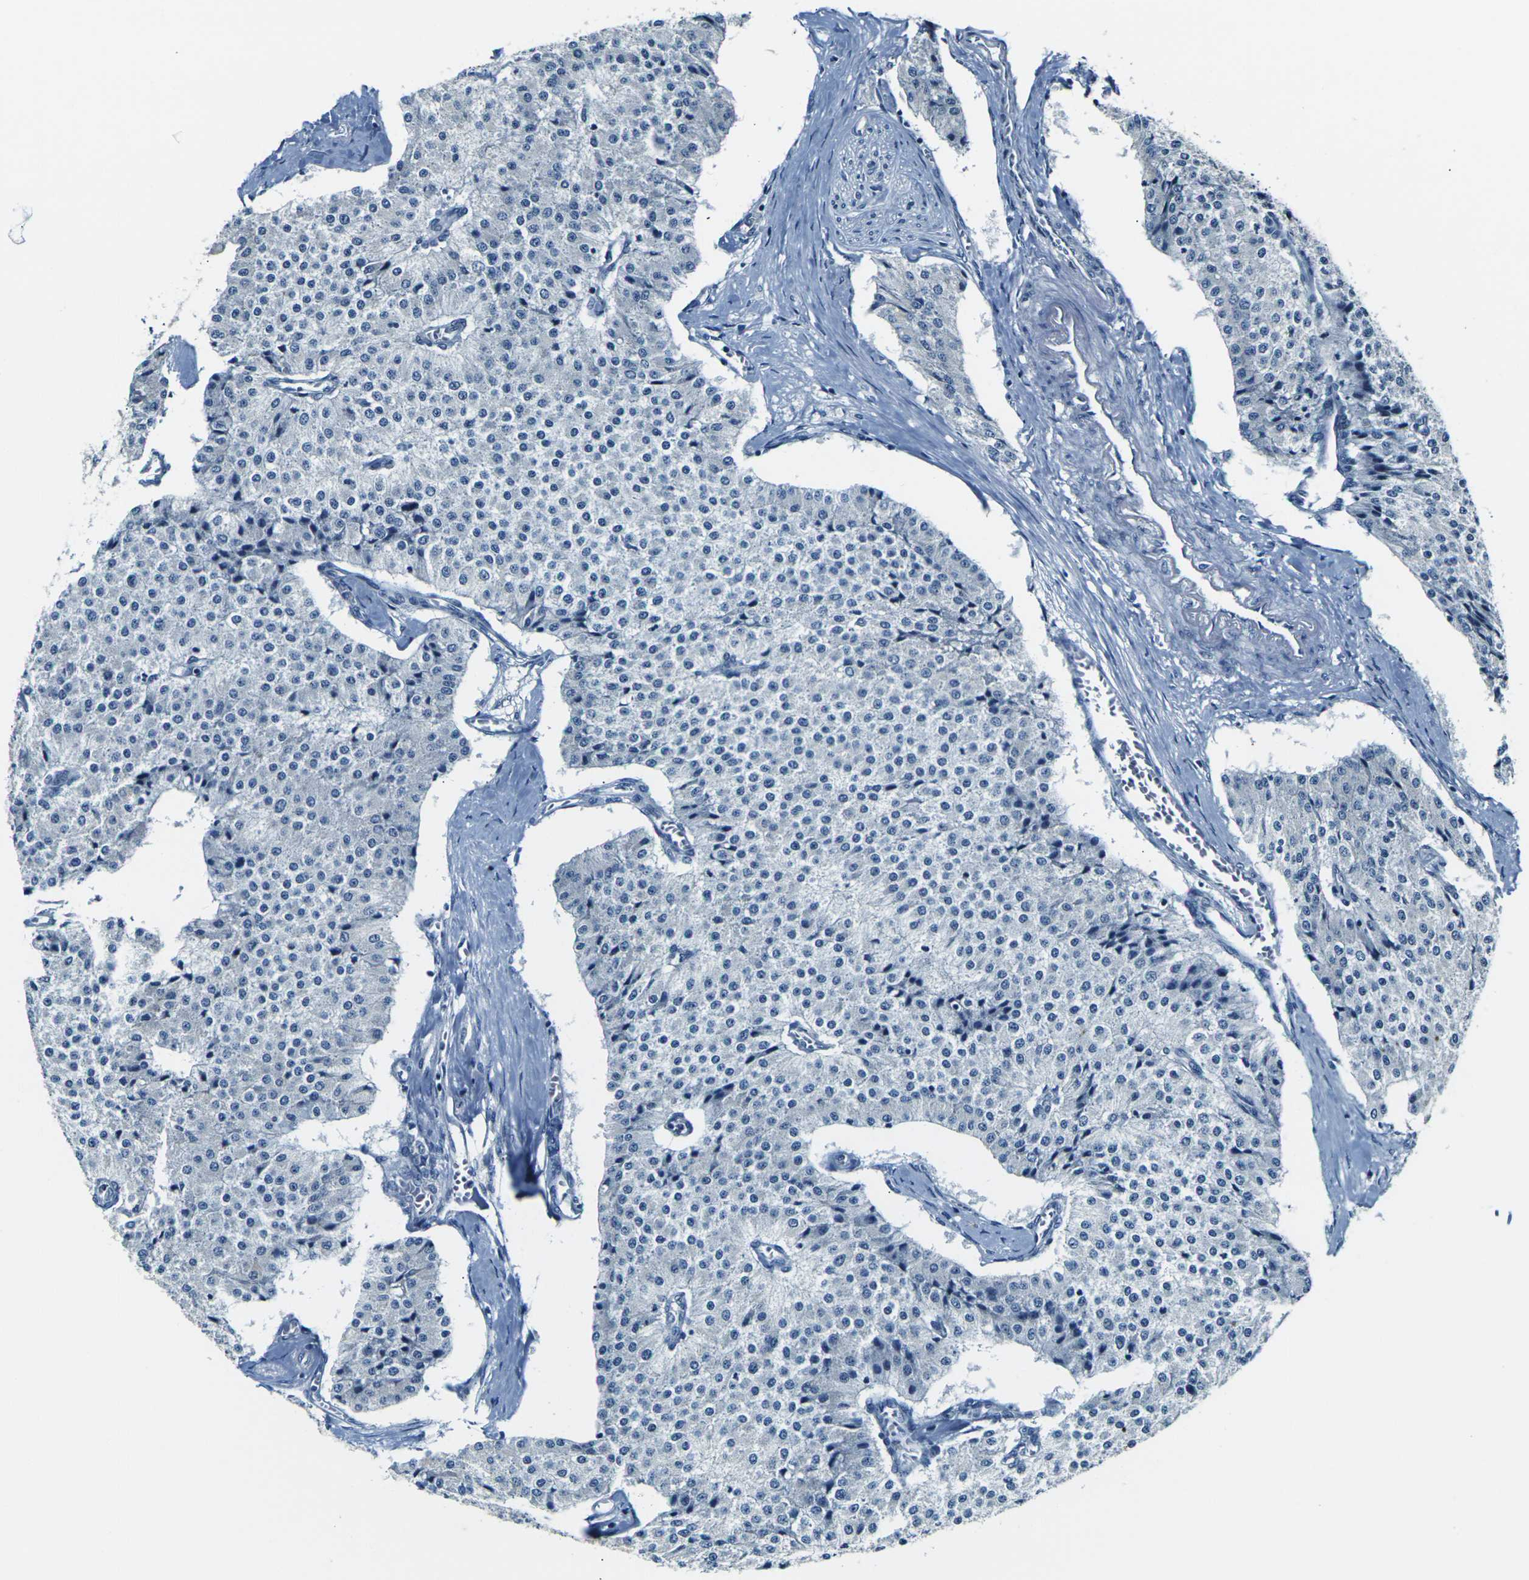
{"staining": {"intensity": "negative", "quantity": "none", "location": "none"}, "tissue": "carcinoid", "cell_type": "Tumor cells", "image_type": "cancer", "snomed": [{"axis": "morphology", "description": "Carcinoid, malignant, NOS"}, {"axis": "topography", "description": "Colon"}], "caption": "Tumor cells show no significant protein expression in carcinoid.", "gene": "SHISAL2B", "patient": {"sex": "female", "age": 52}}